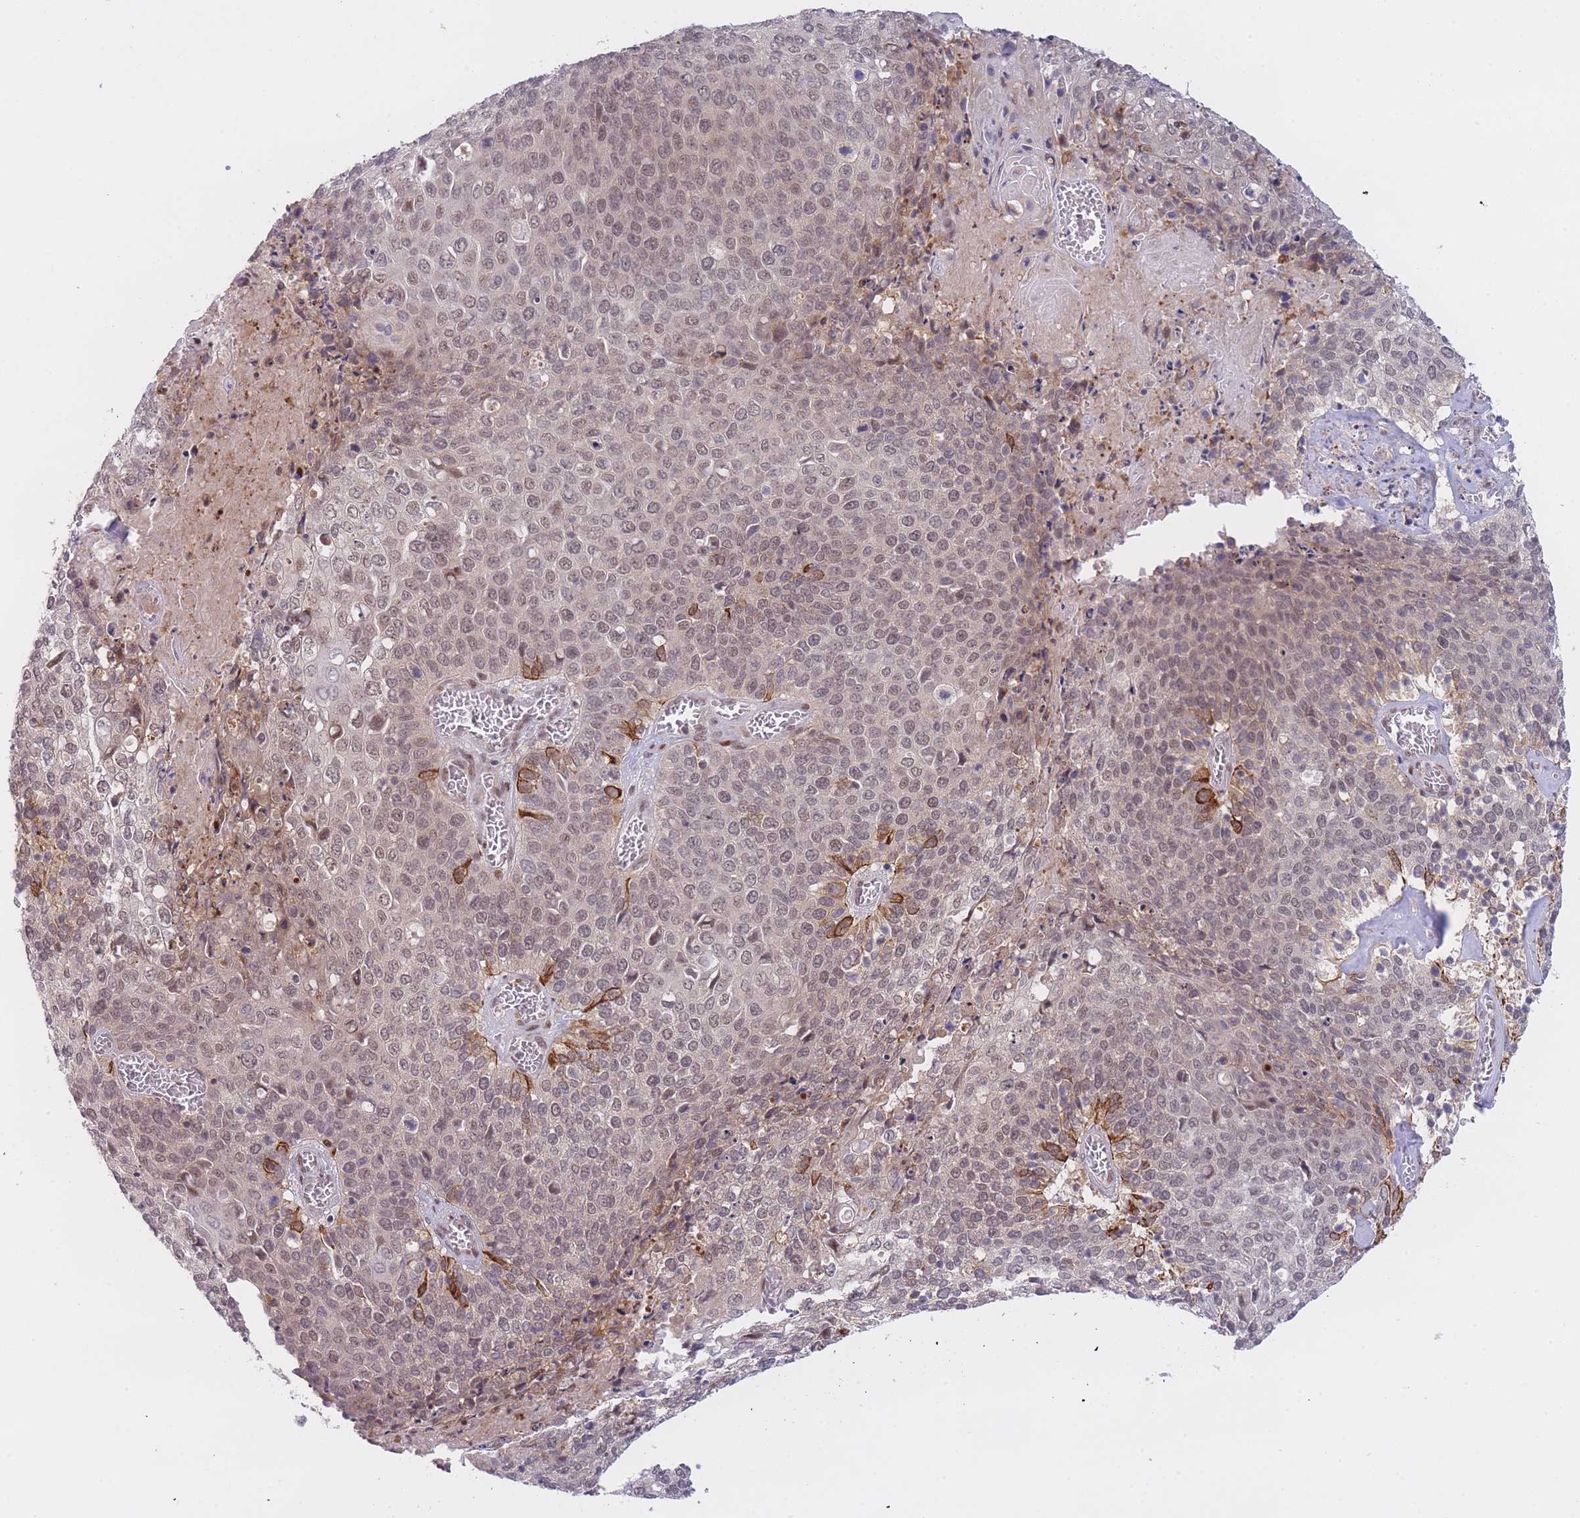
{"staining": {"intensity": "moderate", "quantity": "25%-75%", "location": "cytoplasmic/membranous,nuclear"}, "tissue": "cervical cancer", "cell_type": "Tumor cells", "image_type": "cancer", "snomed": [{"axis": "morphology", "description": "Squamous cell carcinoma, NOS"}, {"axis": "topography", "description": "Cervix"}], "caption": "Immunohistochemistry (DAB) staining of human cervical squamous cell carcinoma demonstrates moderate cytoplasmic/membranous and nuclear protein staining in about 25%-75% of tumor cells.", "gene": "DEAF1", "patient": {"sex": "female", "age": 39}}